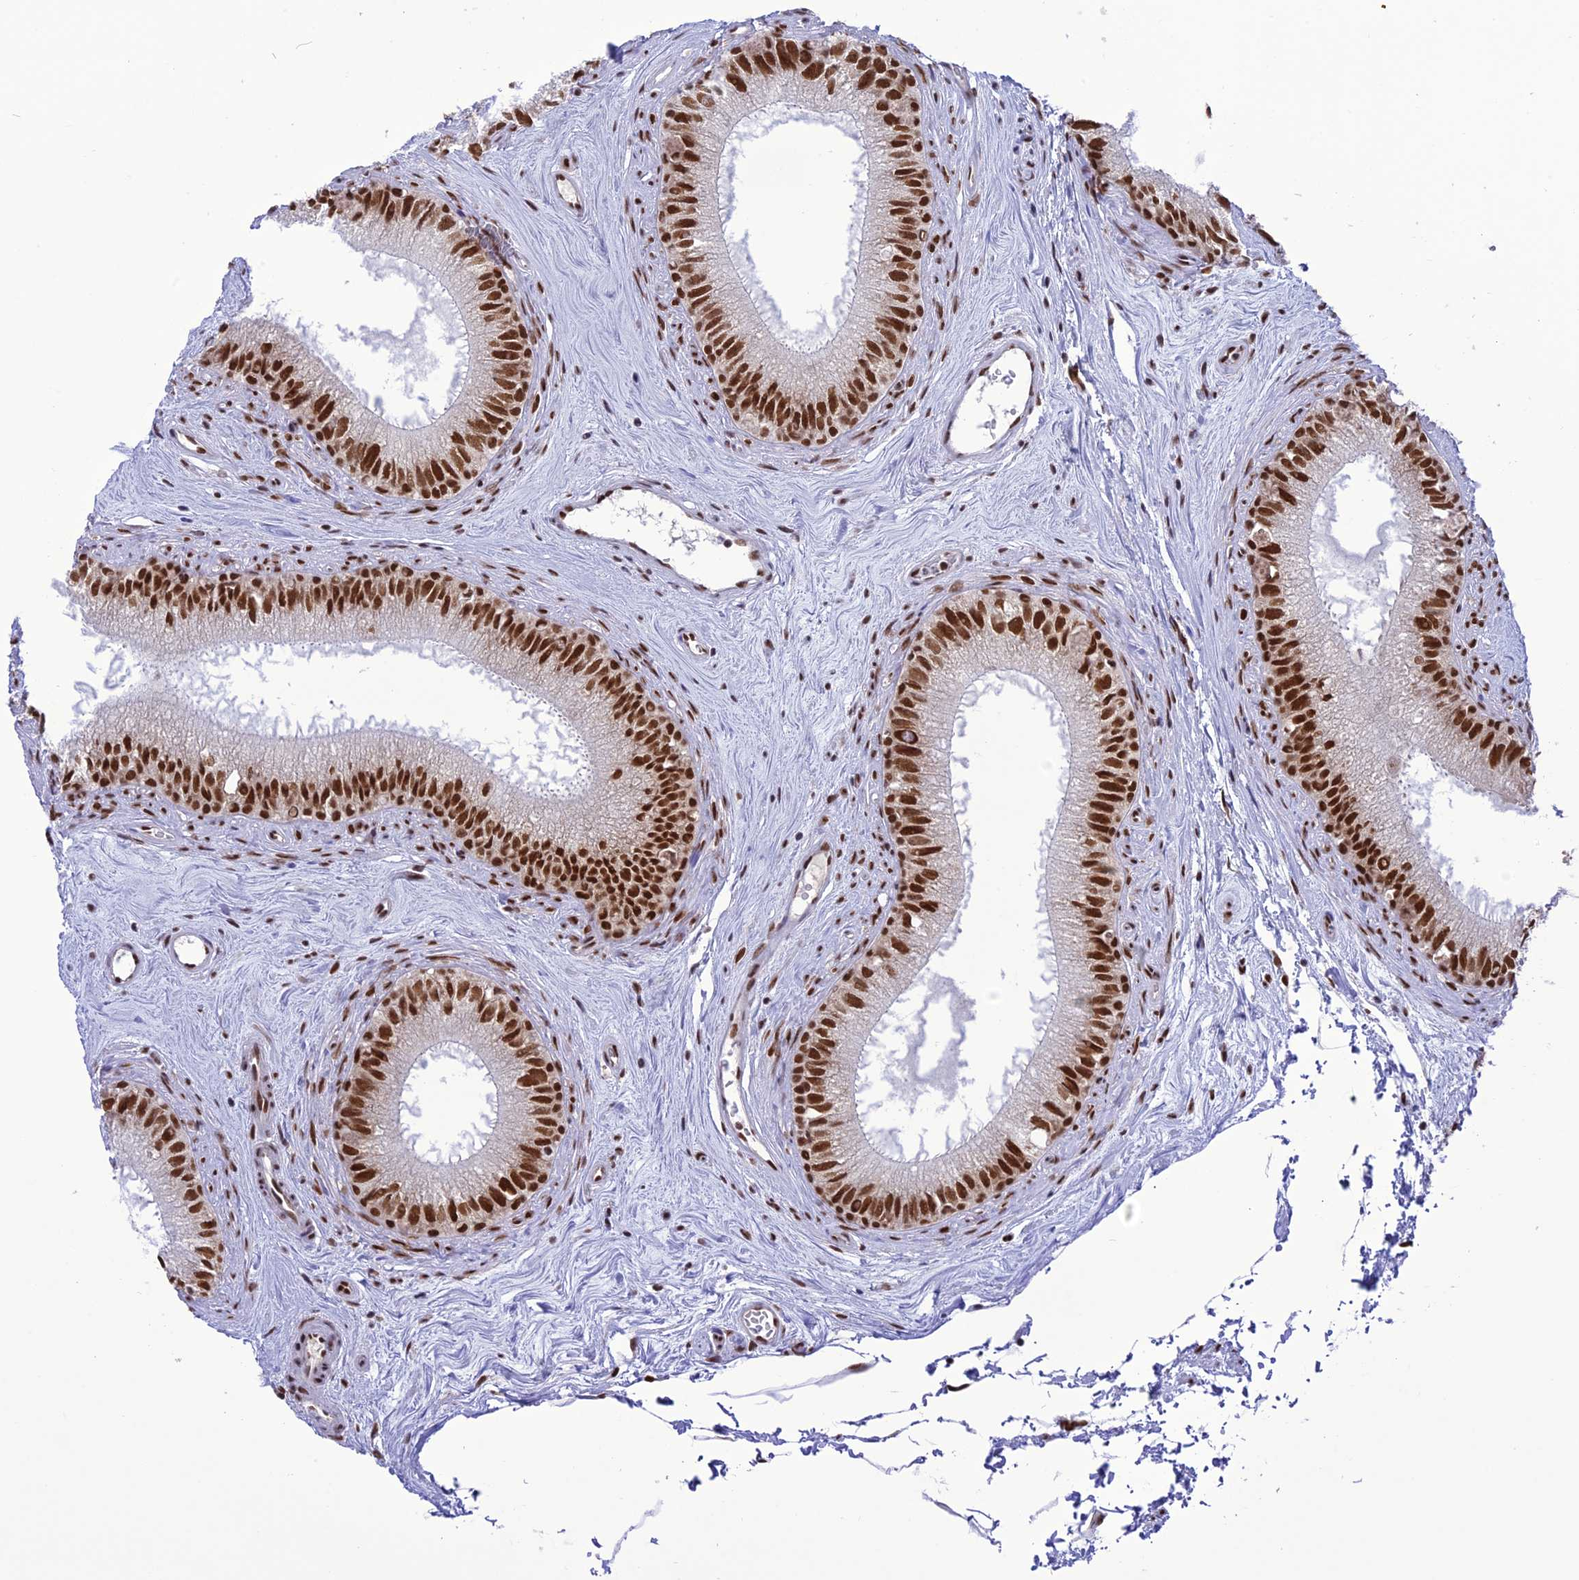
{"staining": {"intensity": "strong", "quantity": ">75%", "location": "nuclear"}, "tissue": "epididymis", "cell_type": "Glandular cells", "image_type": "normal", "snomed": [{"axis": "morphology", "description": "Normal tissue, NOS"}, {"axis": "topography", "description": "Epididymis"}], "caption": "Unremarkable epididymis was stained to show a protein in brown. There is high levels of strong nuclear positivity in approximately >75% of glandular cells. (Stains: DAB in brown, nuclei in blue, Microscopy: brightfield microscopy at high magnification).", "gene": "DDX1", "patient": {"sex": "male", "age": 71}}